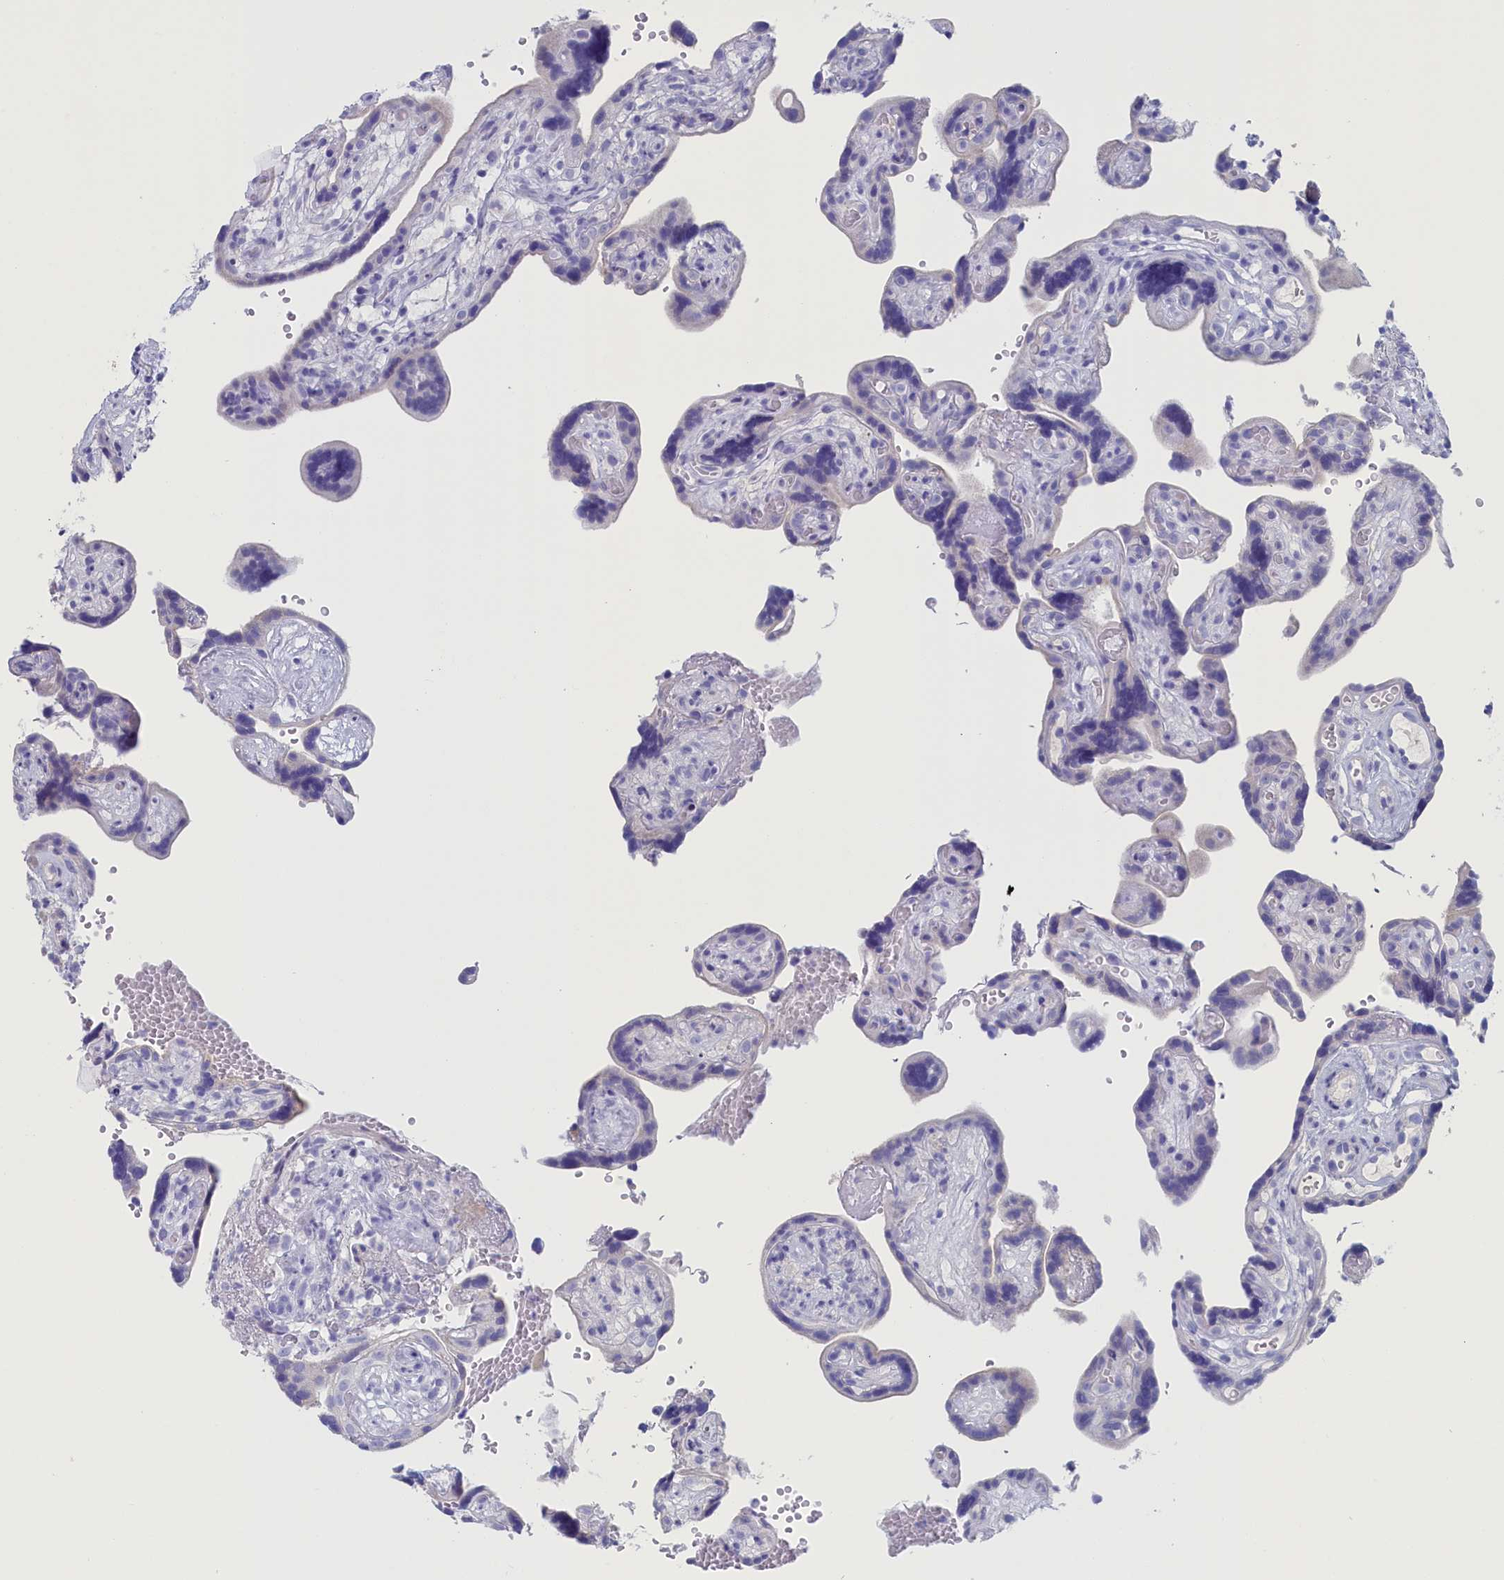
{"staining": {"intensity": "negative", "quantity": "none", "location": "none"}, "tissue": "placenta", "cell_type": "Decidual cells", "image_type": "normal", "snomed": [{"axis": "morphology", "description": "Normal tissue, NOS"}, {"axis": "topography", "description": "Placenta"}], "caption": "Immunohistochemistry (IHC) micrograph of unremarkable placenta stained for a protein (brown), which shows no positivity in decidual cells. Brightfield microscopy of immunohistochemistry (IHC) stained with DAB (brown) and hematoxylin (blue), captured at high magnification.", "gene": "ANKRD2", "patient": {"sex": "female", "age": 30}}